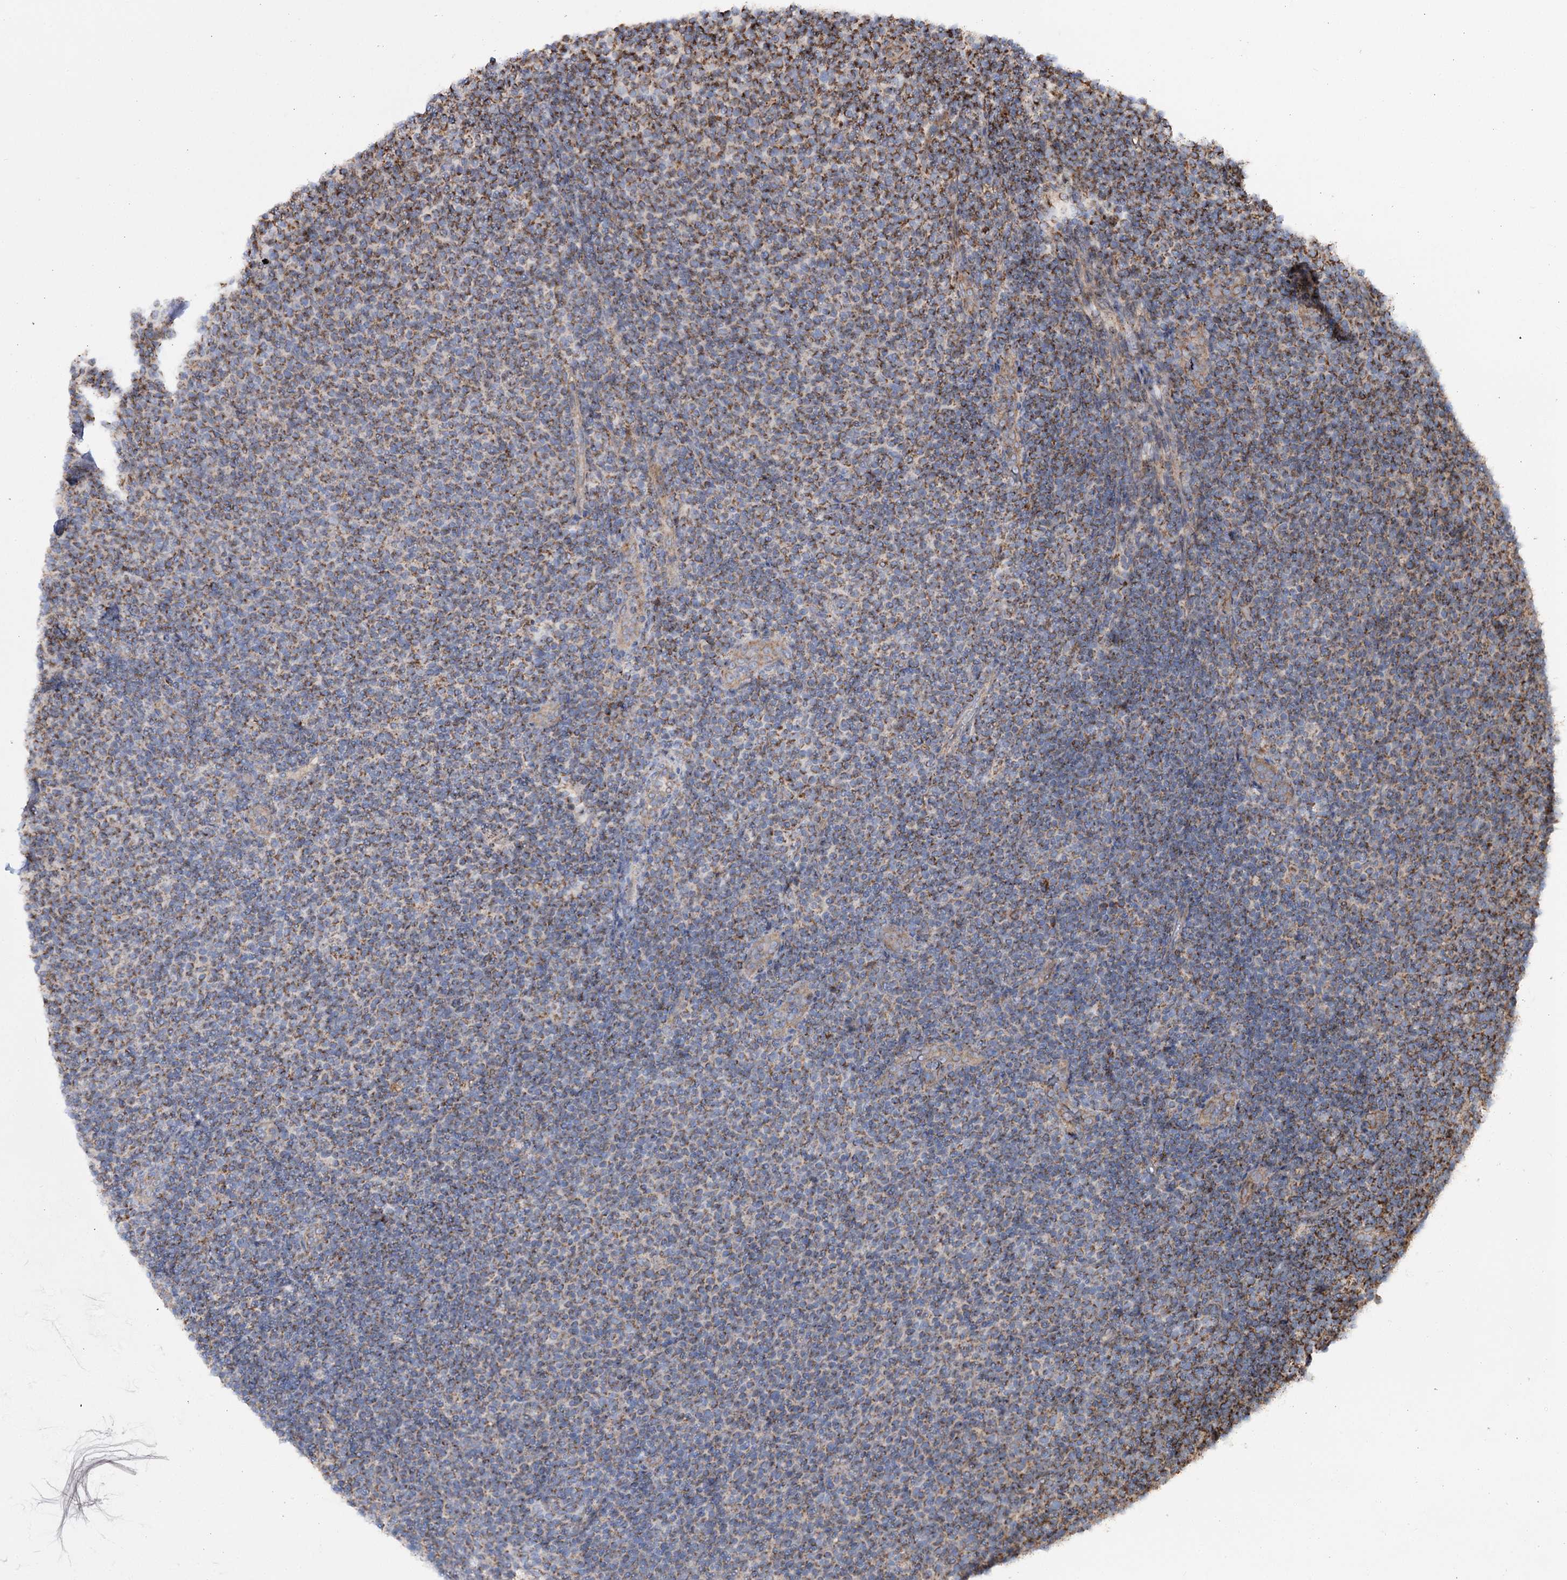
{"staining": {"intensity": "moderate", "quantity": "25%-75%", "location": "cytoplasmic/membranous"}, "tissue": "lymphoma", "cell_type": "Tumor cells", "image_type": "cancer", "snomed": [{"axis": "morphology", "description": "Malignant lymphoma, non-Hodgkin's type, Low grade"}, {"axis": "topography", "description": "Lymph node"}], "caption": "An immunohistochemistry histopathology image of tumor tissue is shown. Protein staining in brown labels moderate cytoplasmic/membranous positivity in low-grade malignant lymphoma, non-Hodgkin's type within tumor cells.", "gene": "MSANTD2", "patient": {"sex": "male", "age": 66}}